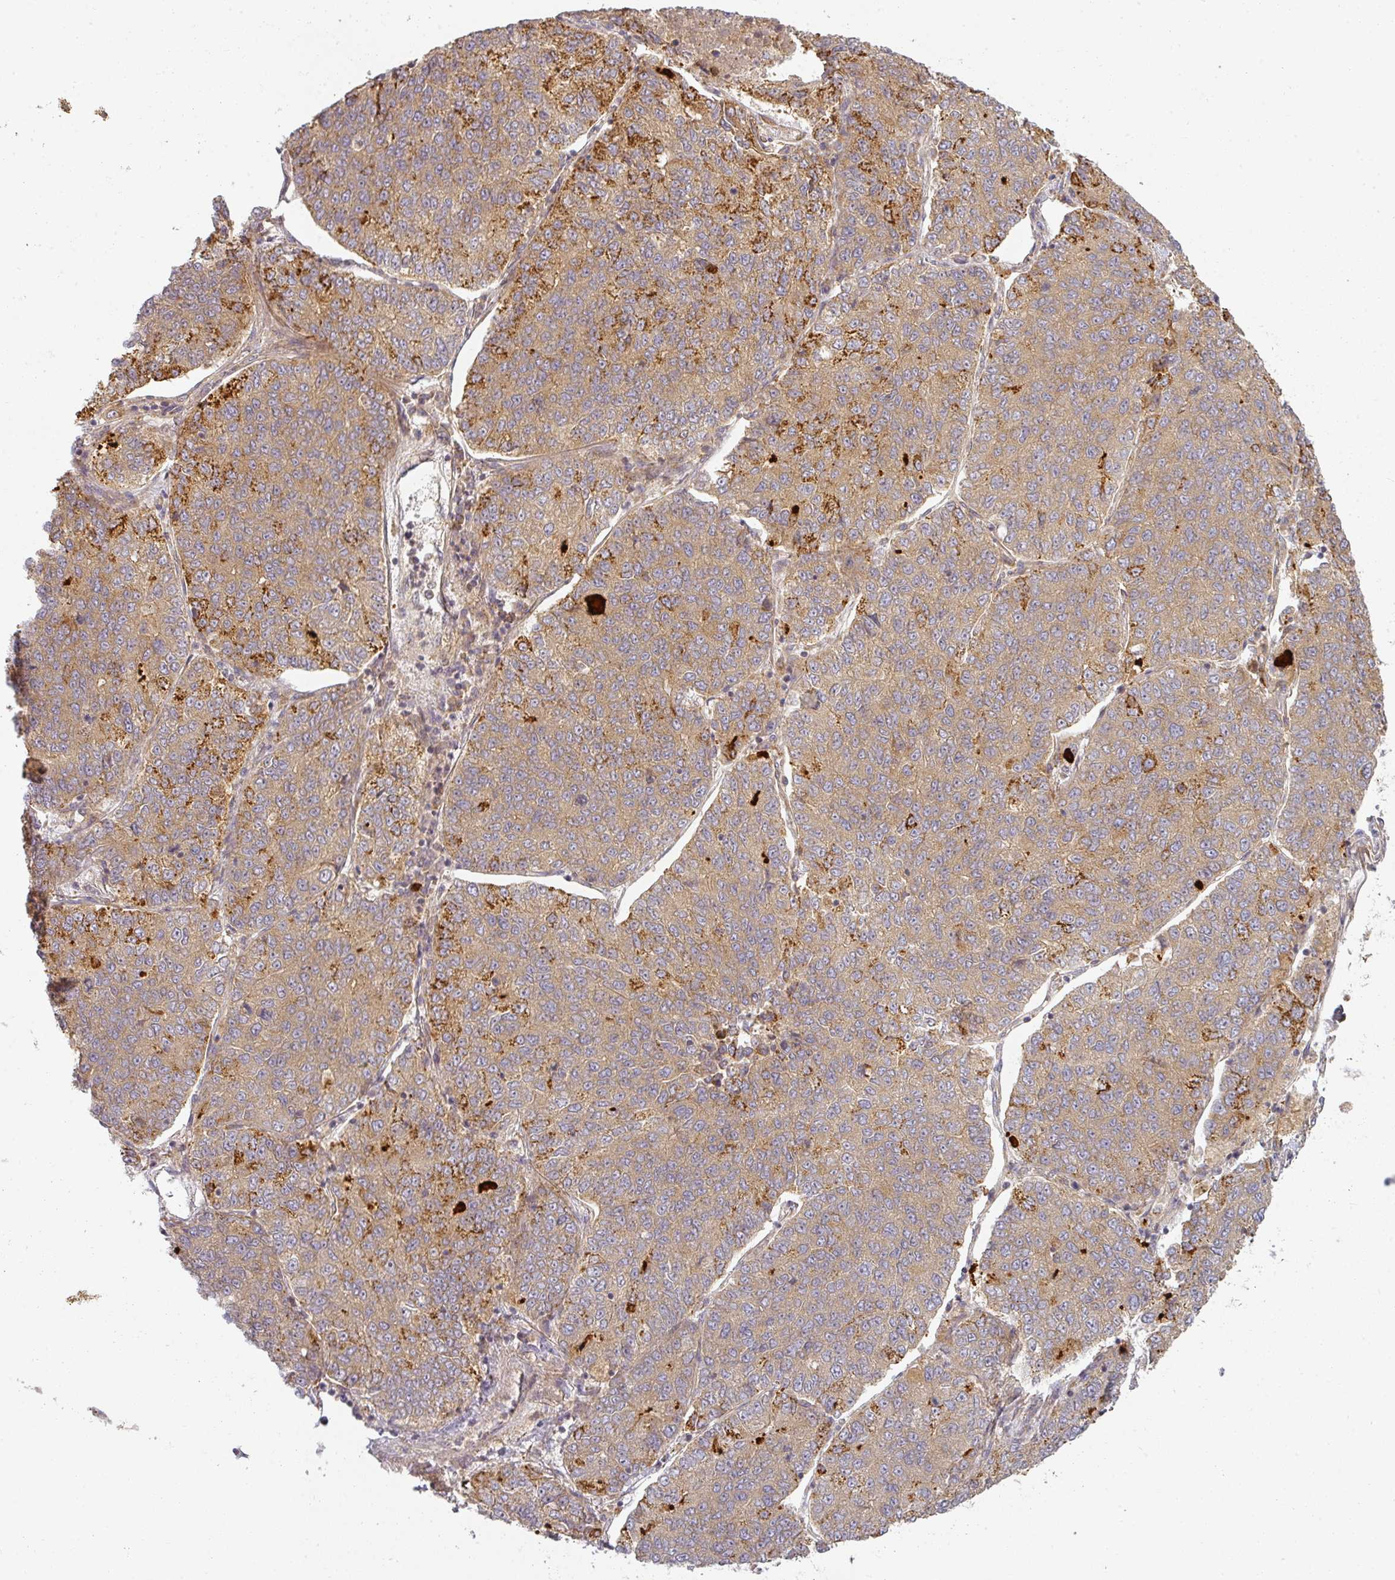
{"staining": {"intensity": "moderate", "quantity": ">75%", "location": "cytoplasmic/membranous"}, "tissue": "lung cancer", "cell_type": "Tumor cells", "image_type": "cancer", "snomed": [{"axis": "morphology", "description": "Adenocarcinoma, NOS"}, {"axis": "topography", "description": "Lung"}], "caption": "A histopathology image showing moderate cytoplasmic/membranous expression in about >75% of tumor cells in lung adenocarcinoma, as visualized by brown immunohistochemical staining.", "gene": "CNOT1", "patient": {"sex": "male", "age": 49}}